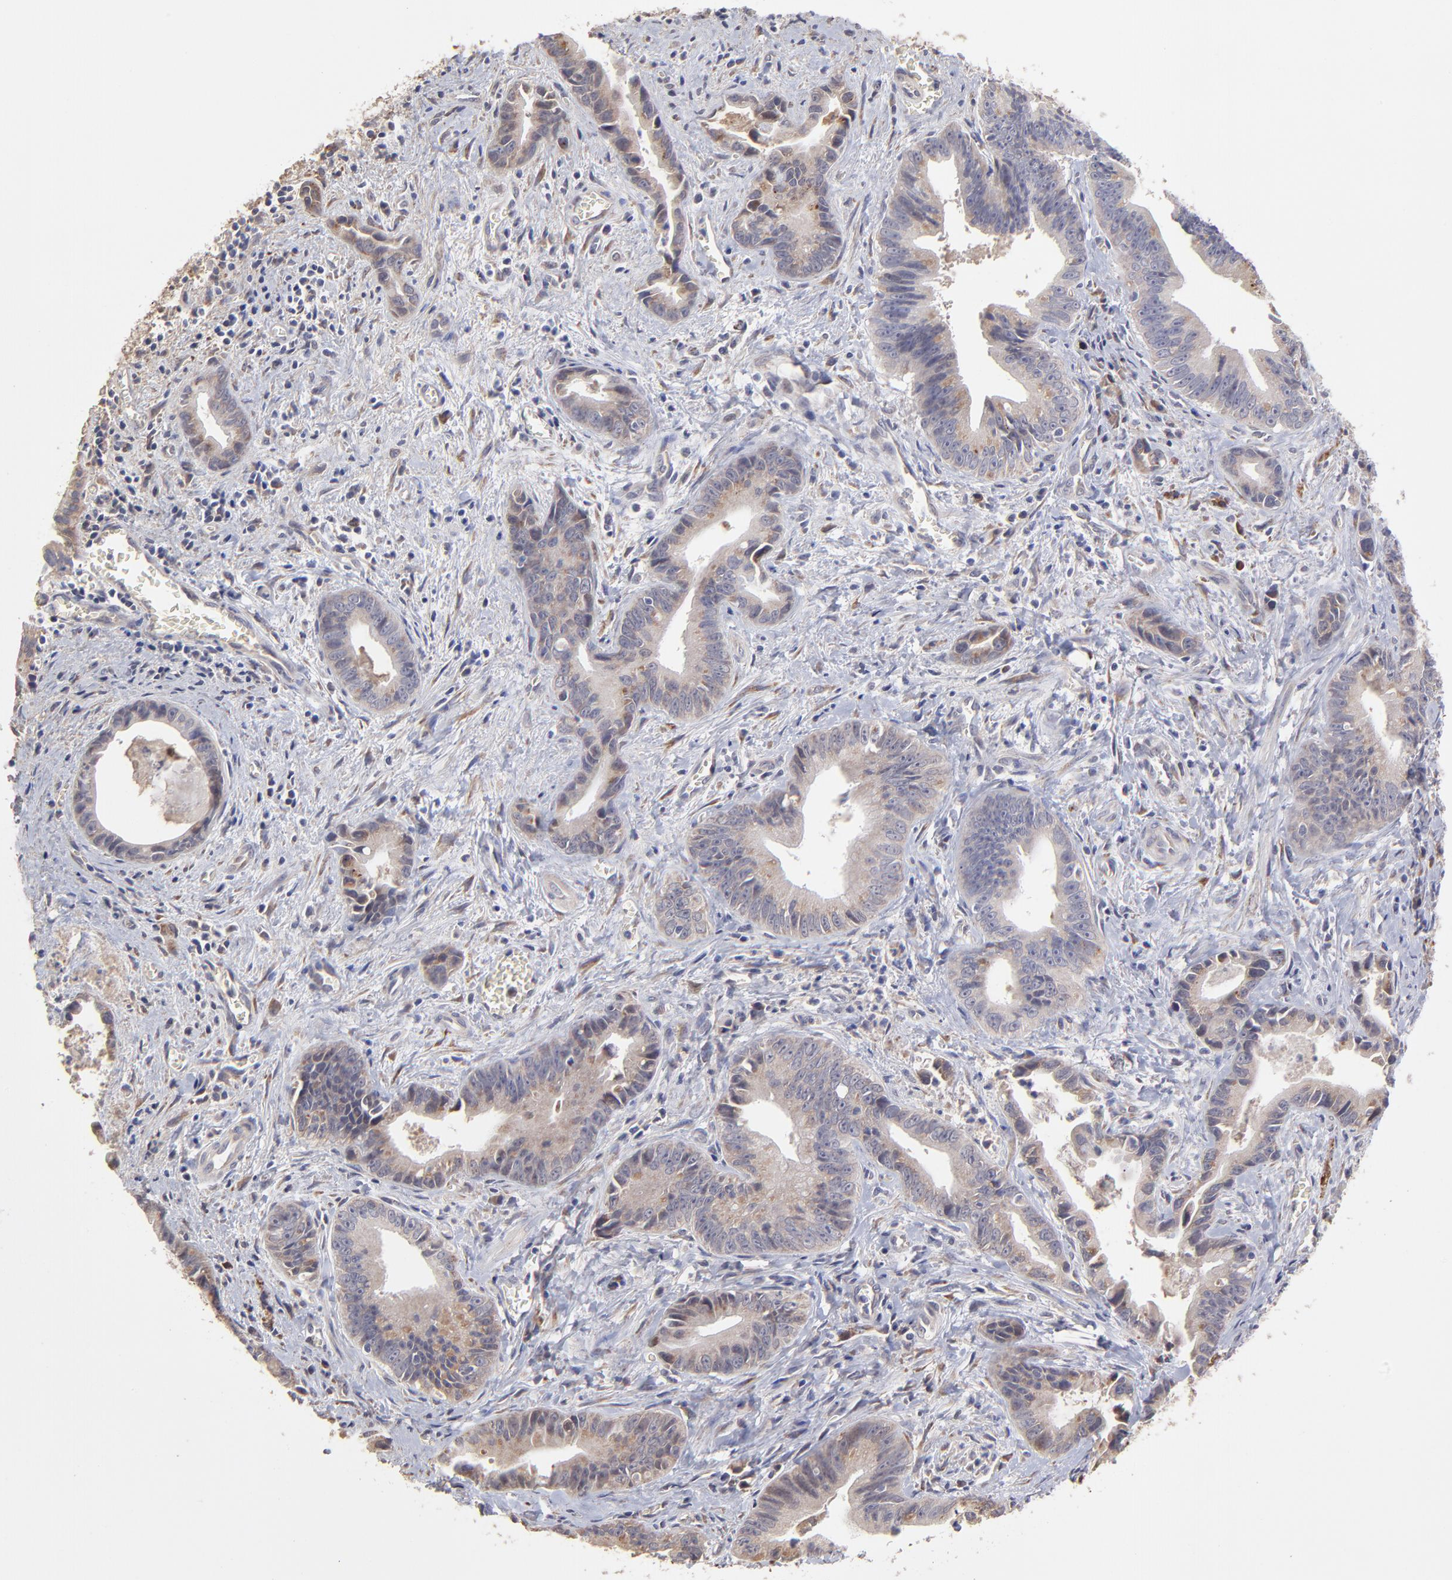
{"staining": {"intensity": "weak", "quantity": ">75%", "location": "cytoplasmic/membranous"}, "tissue": "liver cancer", "cell_type": "Tumor cells", "image_type": "cancer", "snomed": [{"axis": "morphology", "description": "Cholangiocarcinoma"}, {"axis": "topography", "description": "Liver"}], "caption": "Tumor cells reveal low levels of weak cytoplasmic/membranous staining in approximately >75% of cells in liver cholangiocarcinoma.", "gene": "CHL1", "patient": {"sex": "female", "age": 55}}